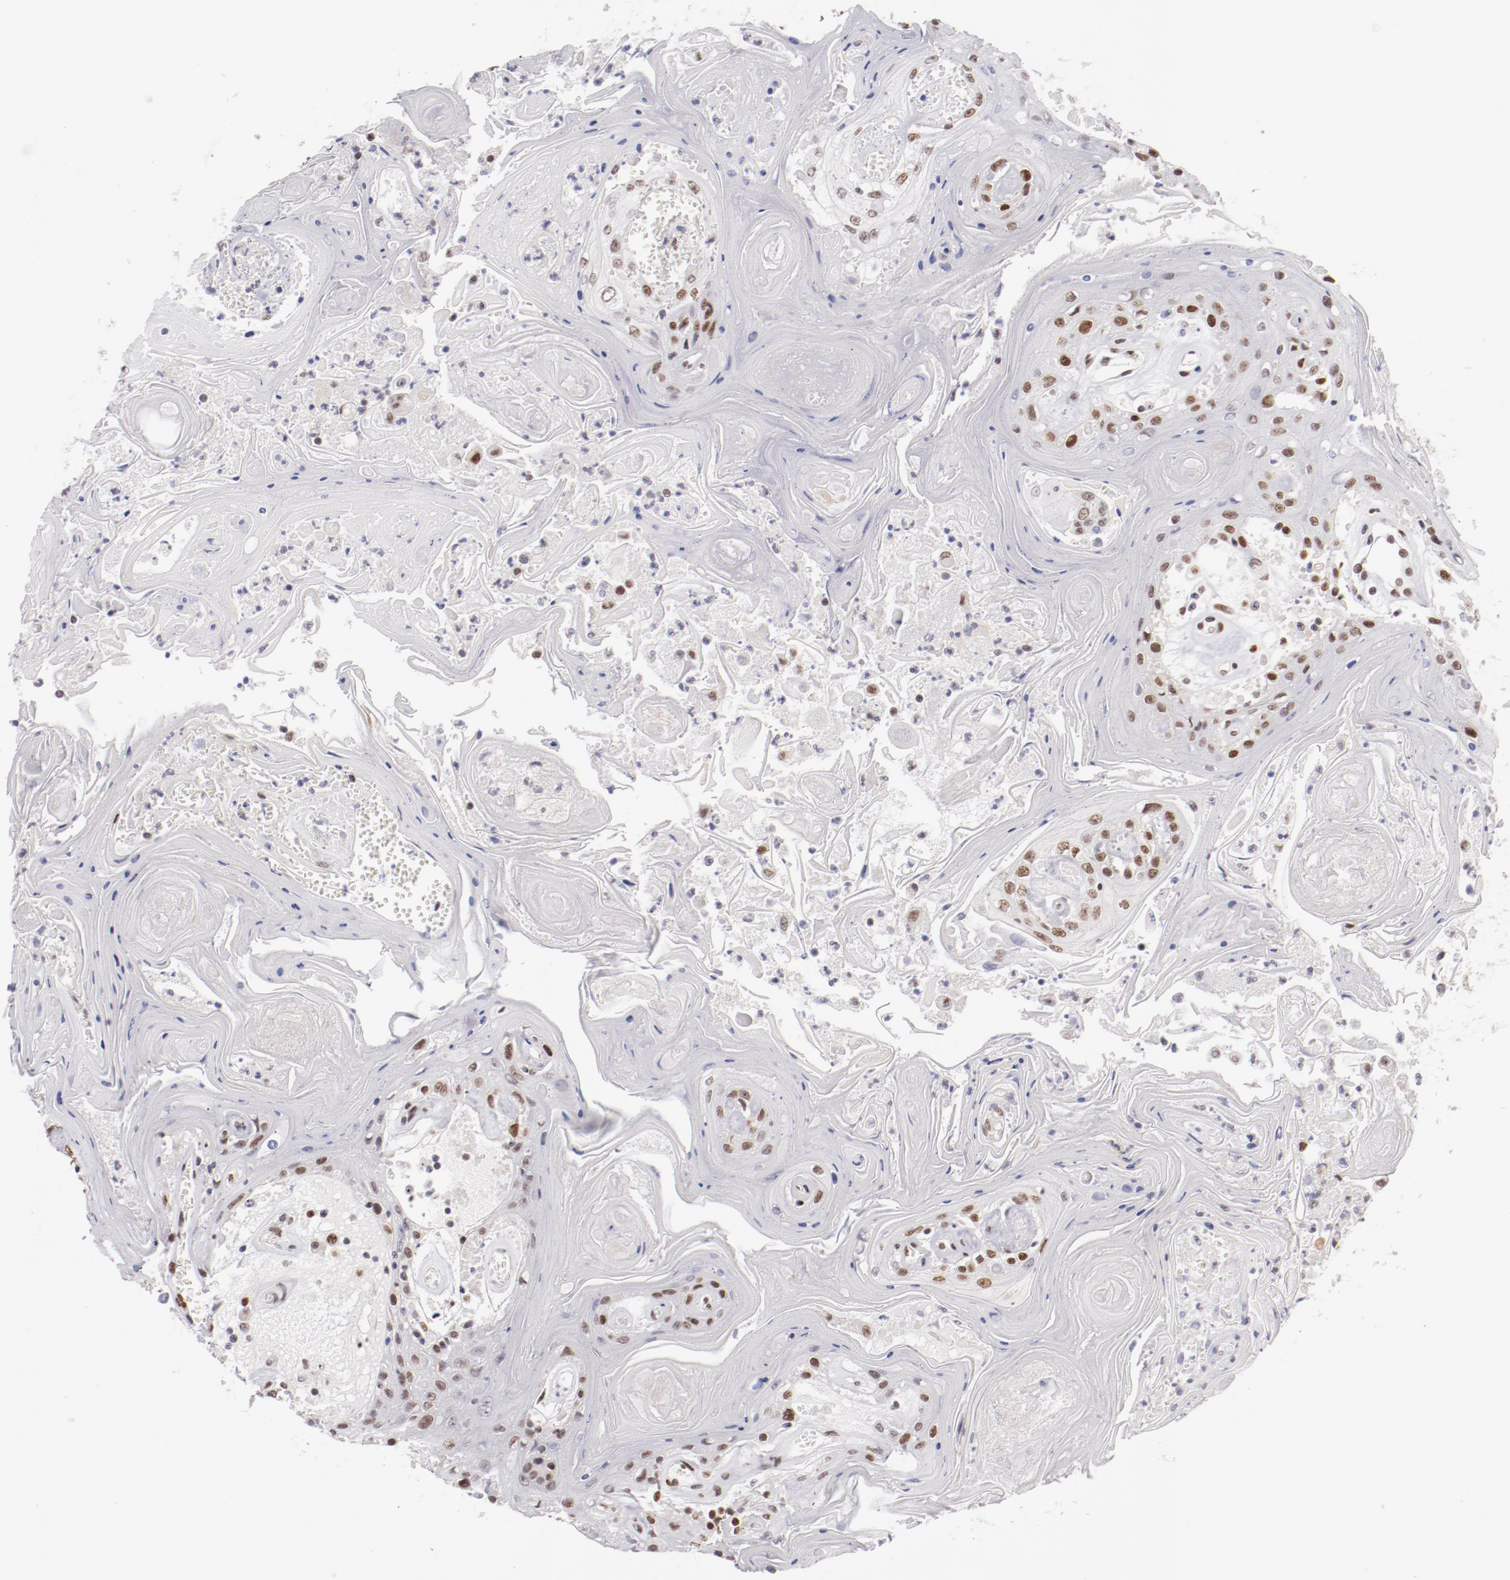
{"staining": {"intensity": "strong", "quantity": ">75%", "location": "nuclear"}, "tissue": "head and neck cancer", "cell_type": "Tumor cells", "image_type": "cancer", "snomed": [{"axis": "morphology", "description": "Squamous cell carcinoma, NOS"}, {"axis": "topography", "description": "Oral tissue"}, {"axis": "topography", "description": "Head-Neck"}], "caption": "Head and neck squamous cell carcinoma stained for a protein (brown) shows strong nuclear positive staining in approximately >75% of tumor cells.", "gene": "TFAP4", "patient": {"sex": "female", "age": 76}}